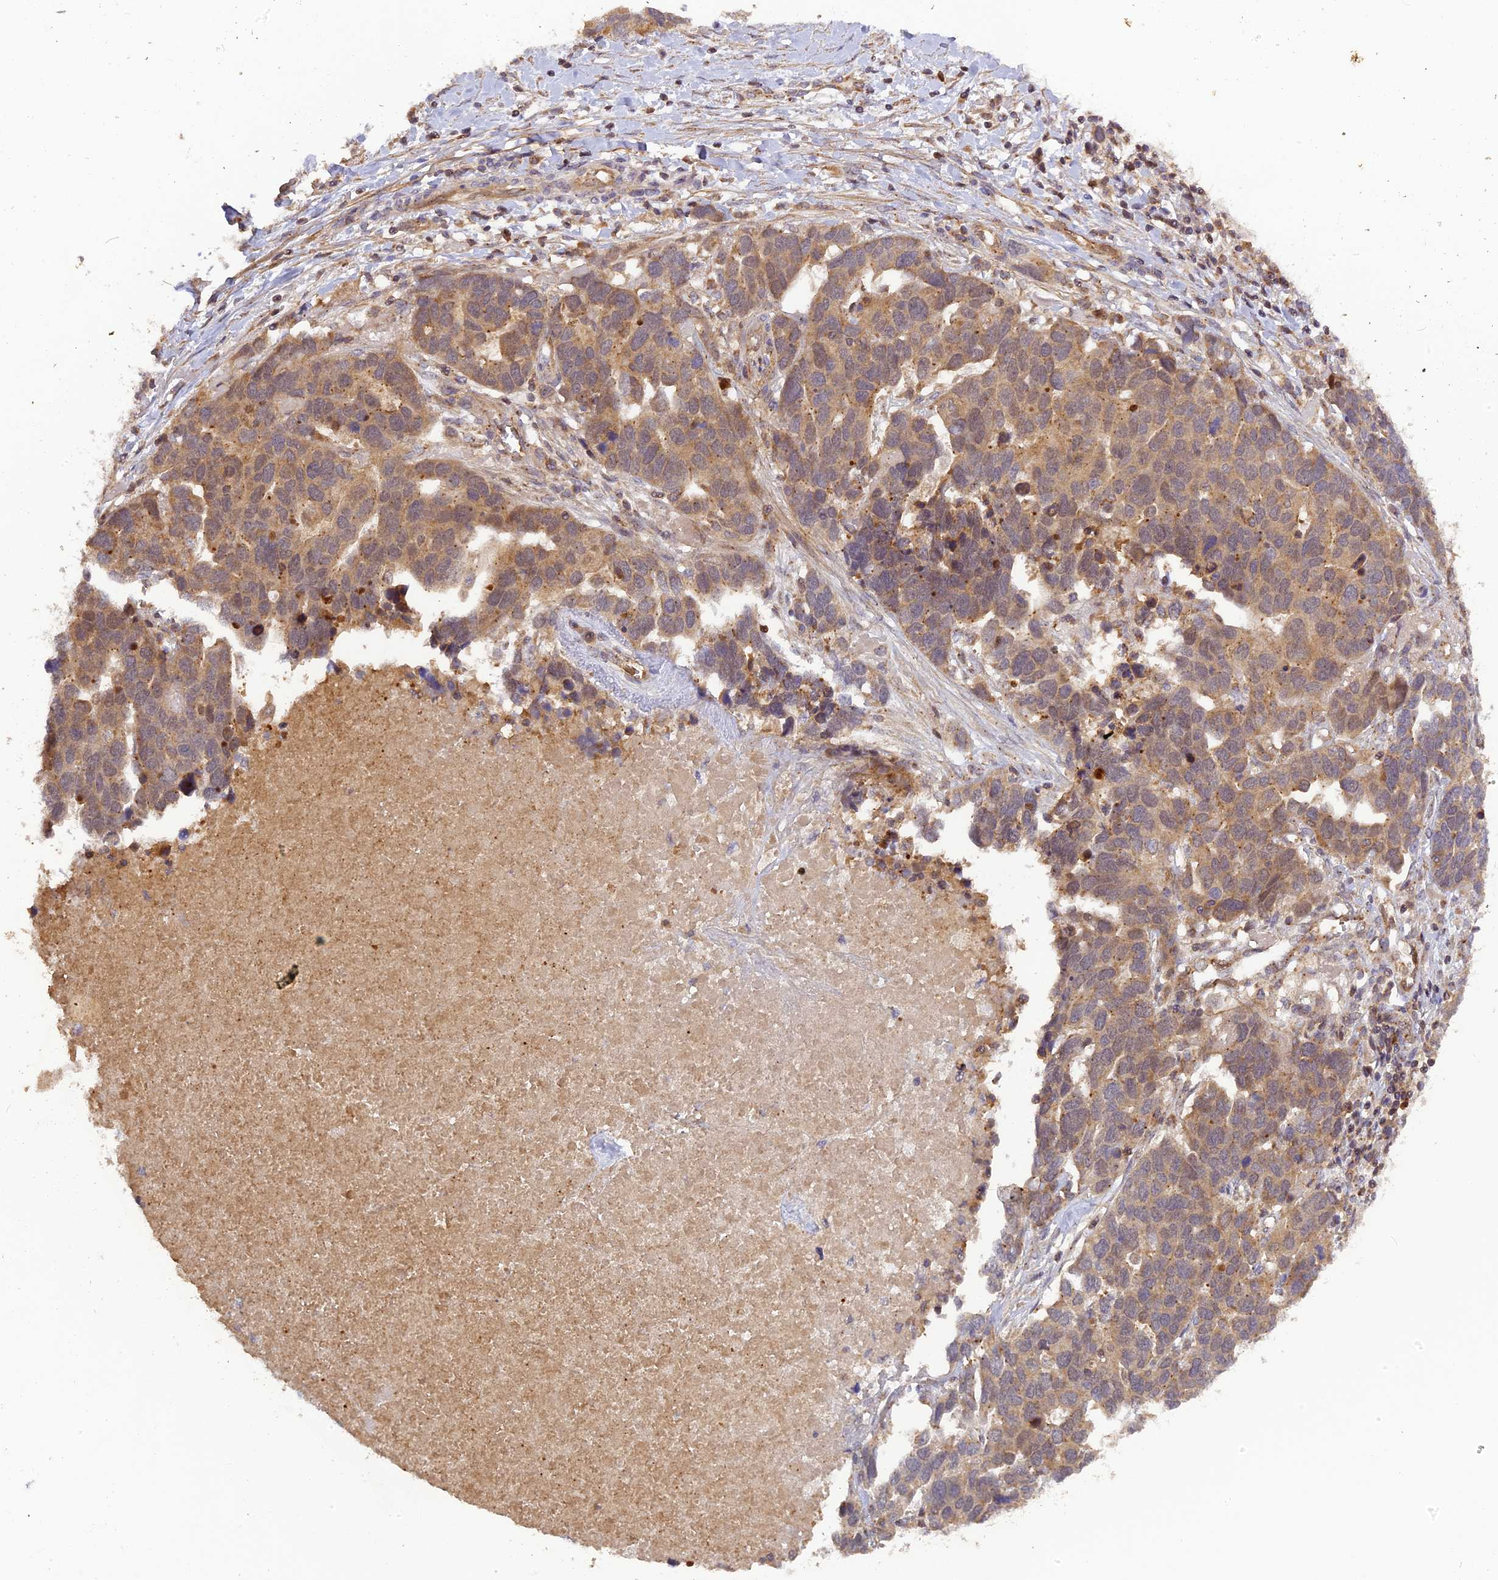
{"staining": {"intensity": "weak", "quantity": ">75%", "location": "cytoplasmic/membranous"}, "tissue": "ovarian cancer", "cell_type": "Tumor cells", "image_type": "cancer", "snomed": [{"axis": "morphology", "description": "Cystadenocarcinoma, serous, NOS"}, {"axis": "topography", "description": "Ovary"}], "caption": "Ovarian cancer (serous cystadenocarcinoma) was stained to show a protein in brown. There is low levels of weak cytoplasmic/membranous staining in approximately >75% of tumor cells.", "gene": "RPIA", "patient": {"sex": "female", "age": 54}}